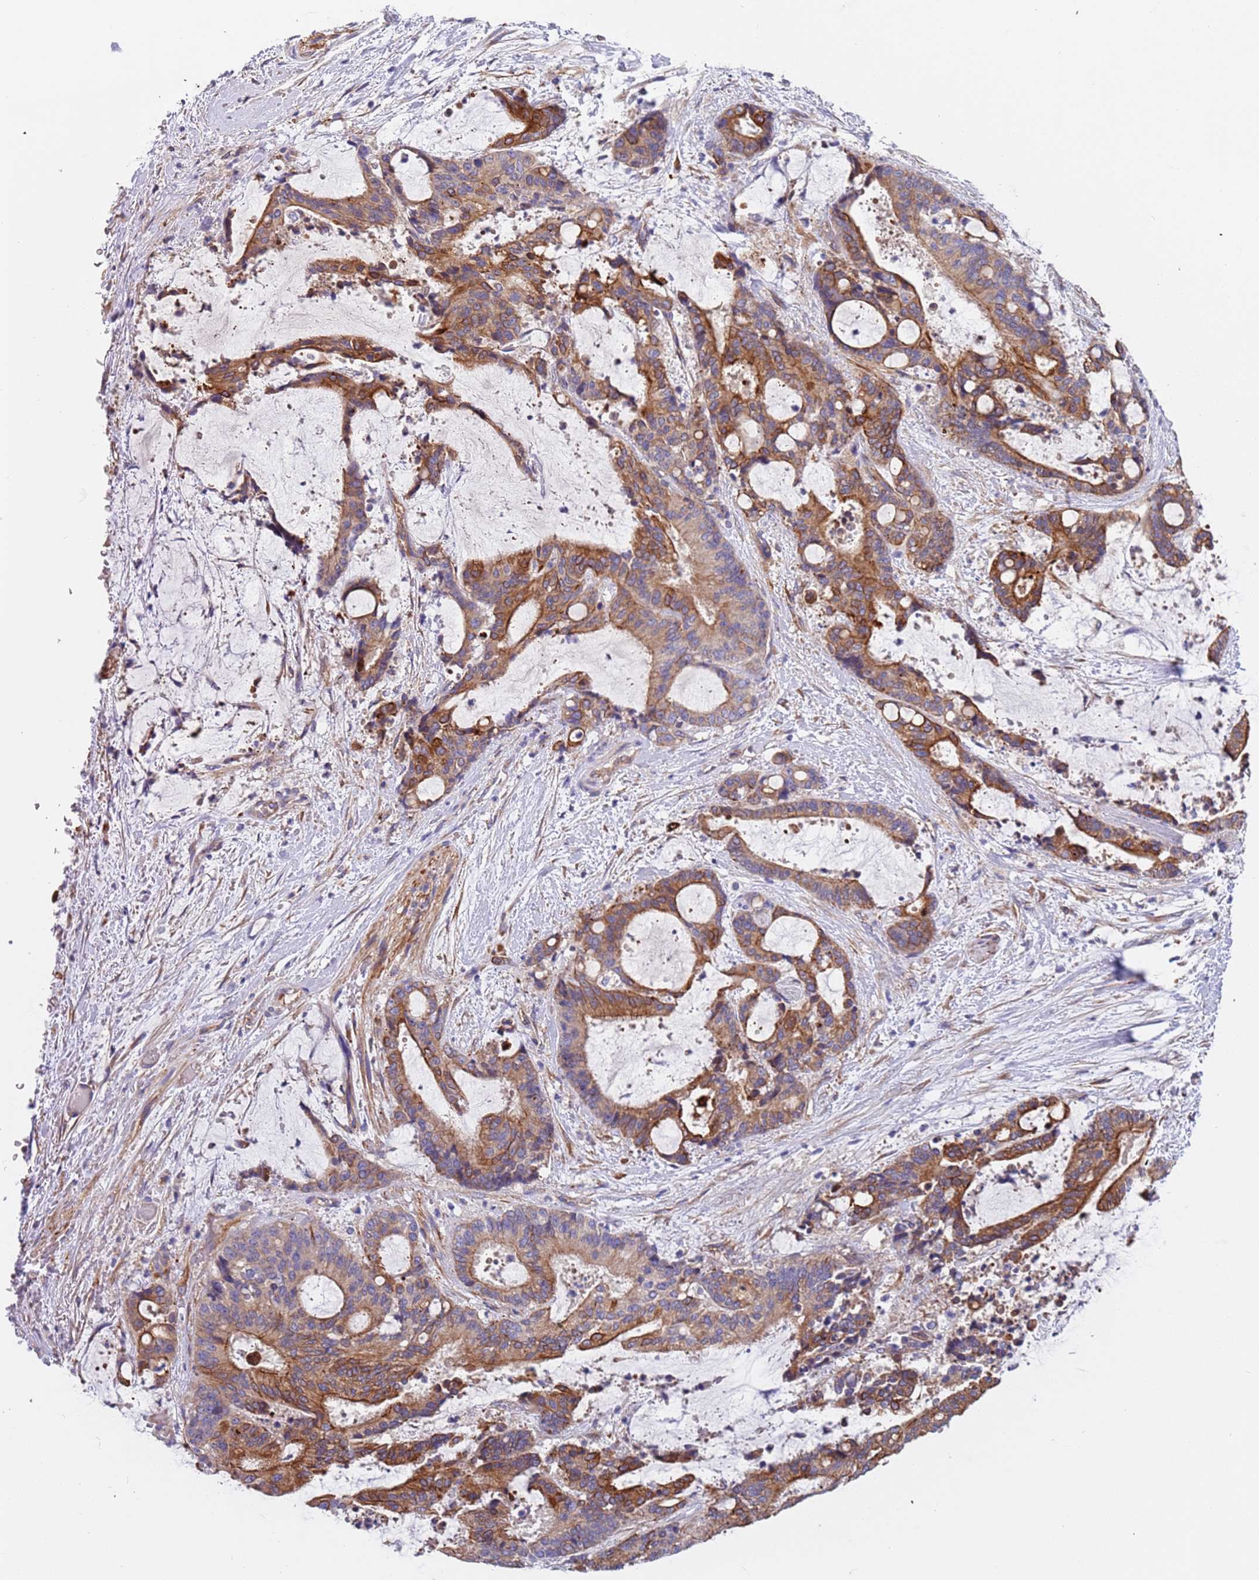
{"staining": {"intensity": "moderate", "quantity": ">75%", "location": "cytoplasmic/membranous"}, "tissue": "liver cancer", "cell_type": "Tumor cells", "image_type": "cancer", "snomed": [{"axis": "morphology", "description": "Normal tissue, NOS"}, {"axis": "morphology", "description": "Cholangiocarcinoma"}, {"axis": "topography", "description": "Liver"}, {"axis": "topography", "description": "Peripheral nerve tissue"}], "caption": "Liver cancer (cholangiocarcinoma) was stained to show a protein in brown. There is medium levels of moderate cytoplasmic/membranous positivity in approximately >75% of tumor cells.", "gene": "LAMB4", "patient": {"sex": "female", "age": 73}}